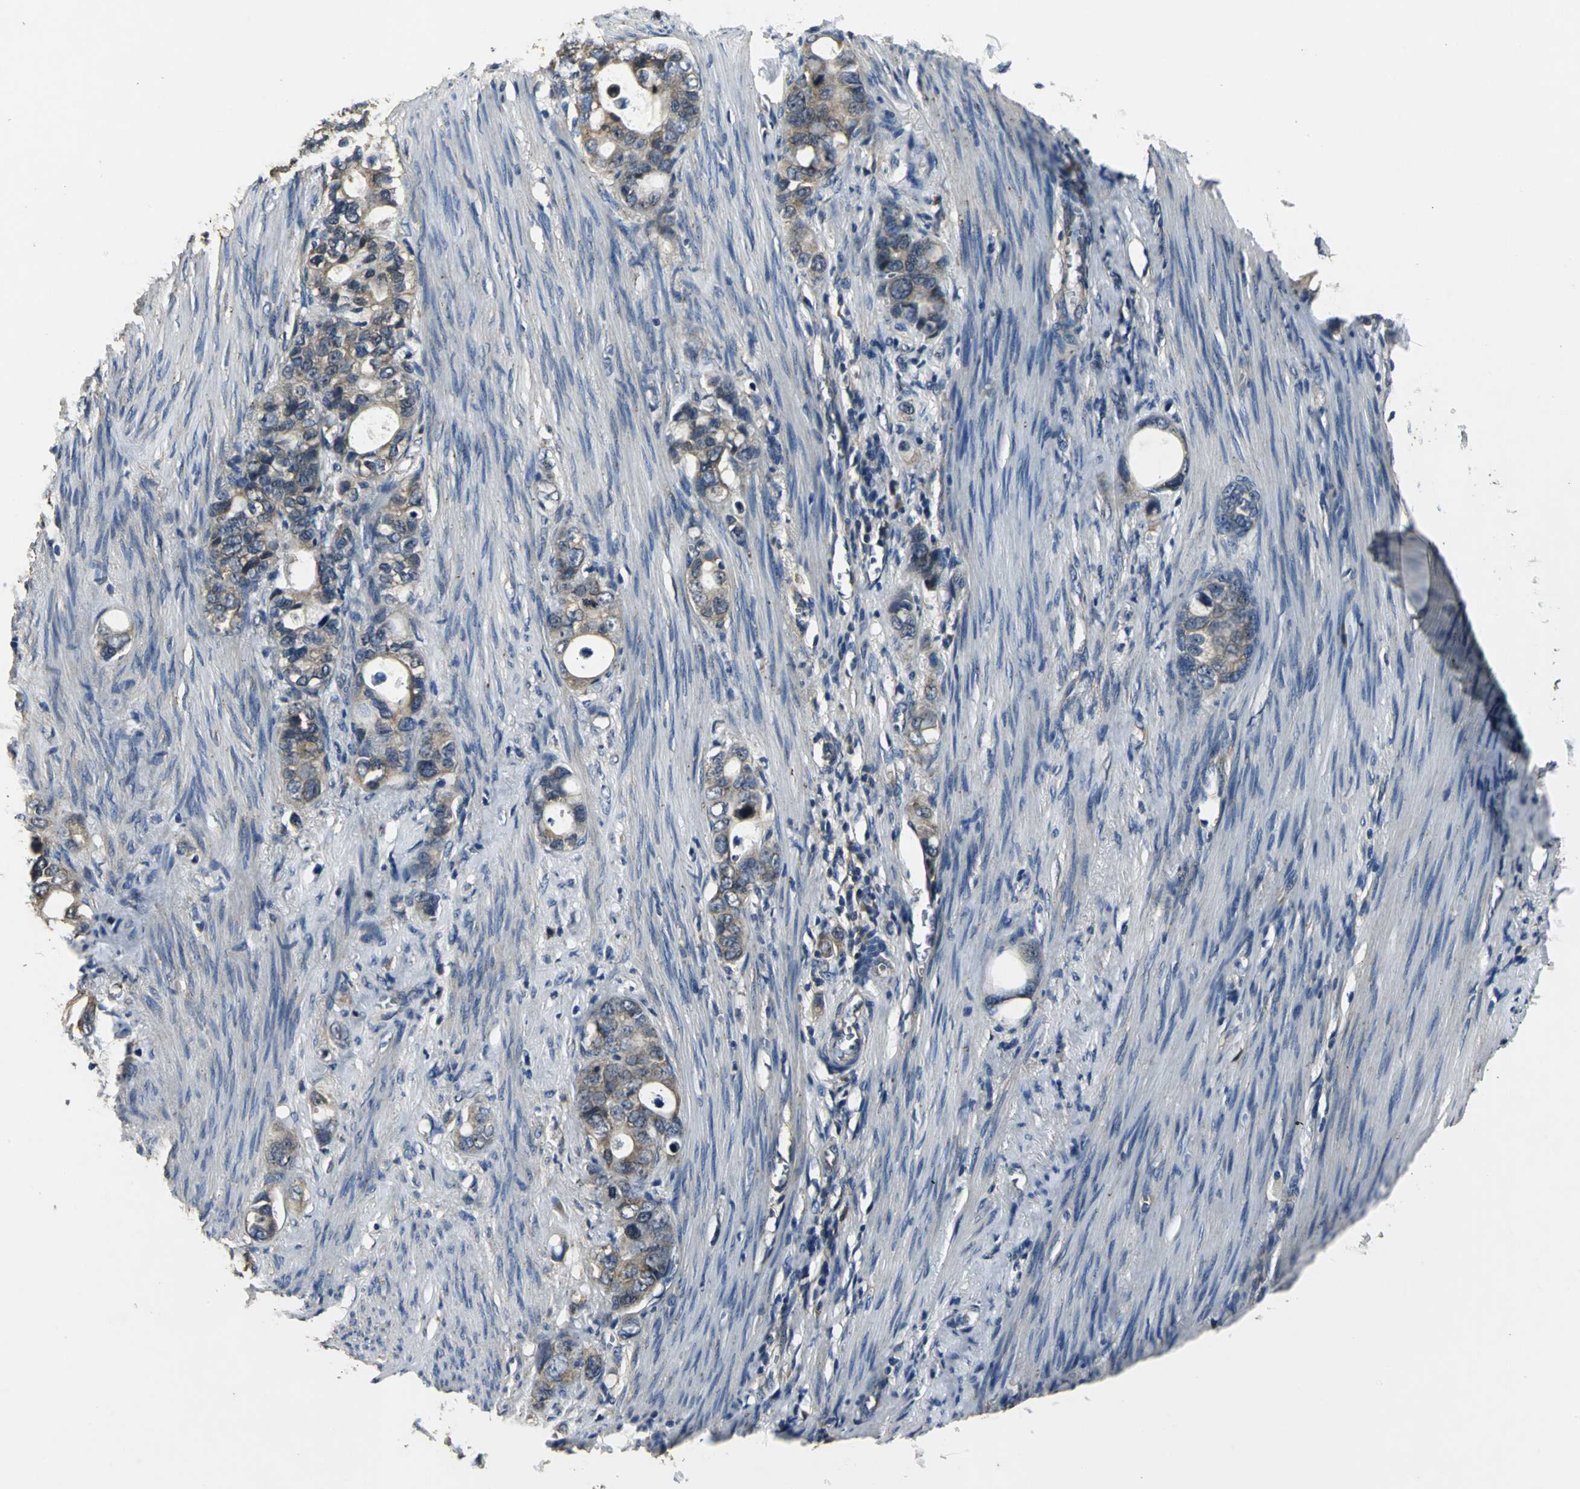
{"staining": {"intensity": "weak", "quantity": ">75%", "location": "cytoplasmic/membranous"}, "tissue": "stomach cancer", "cell_type": "Tumor cells", "image_type": "cancer", "snomed": [{"axis": "morphology", "description": "Adenocarcinoma, NOS"}, {"axis": "topography", "description": "Stomach"}], "caption": "Weak cytoplasmic/membranous staining for a protein is present in approximately >75% of tumor cells of stomach cancer using IHC.", "gene": "IRF3", "patient": {"sex": "female", "age": 75}}